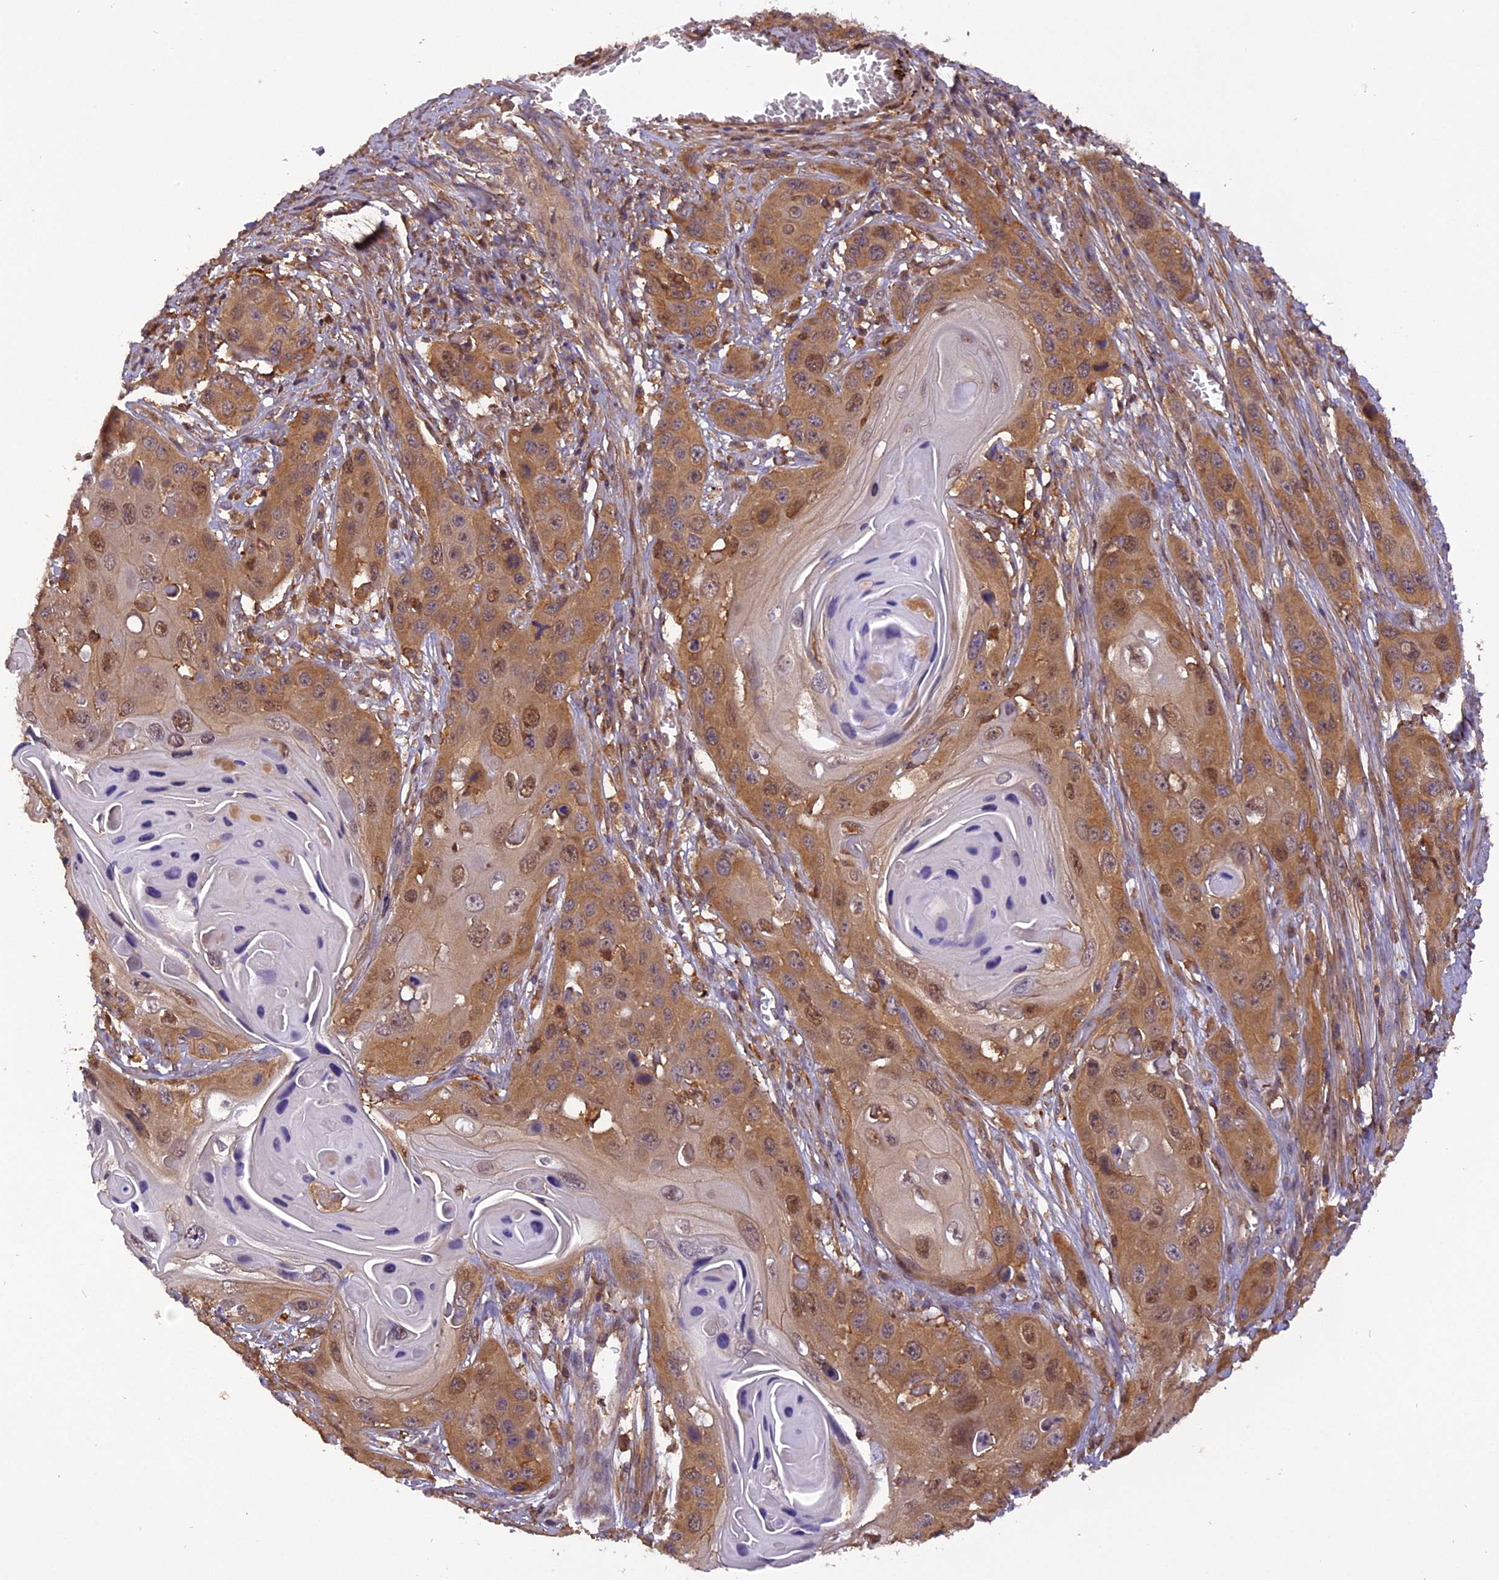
{"staining": {"intensity": "moderate", "quantity": ">75%", "location": "cytoplasmic/membranous,nuclear"}, "tissue": "skin cancer", "cell_type": "Tumor cells", "image_type": "cancer", "snomed": [{"axis": "morphology", "description": "Squamous cell carcinoma, NOS"}, {"axis": "topography", "description": "Skin"}], "caption": "Immunohistochemical staining of squamous cell carcinoma (skin) demonstrates medium levels of moderate cytoplasmic/membranous and nuclear protein staining in about >75% of tumor cells. (IHC, brightfield microscopy, high magnification).", "gene": "STOML1", "patient": {"sex": "male", "age": 55}}